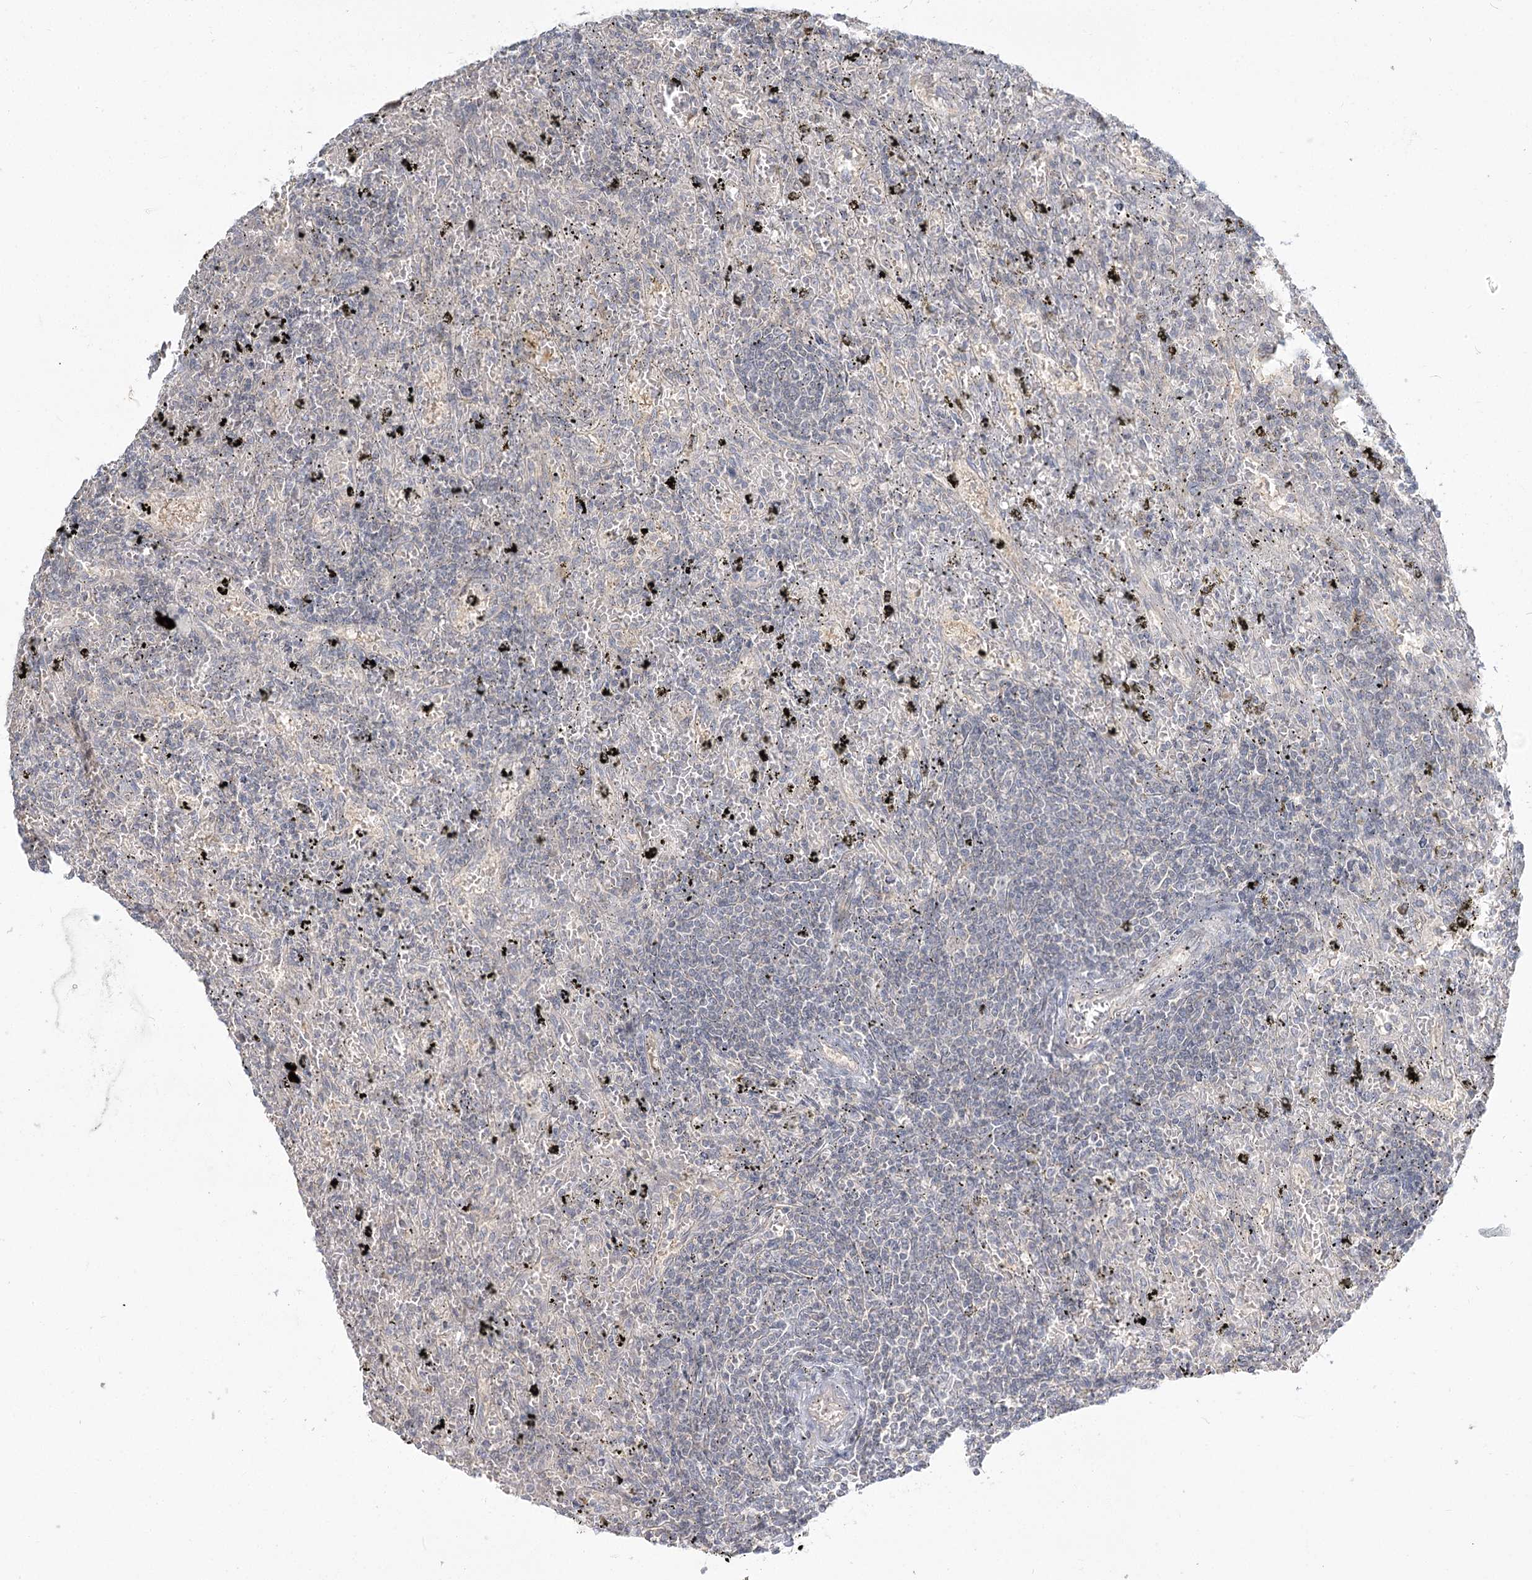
{"staining": {"intensity": "negative", "quantity": "none", "location": "none"}, "tissue": "lymphoma", "cell_type": "Tumor cells", "image_type": "cancer", "snomed": [{"axis": "morphology", "description": "Malignant lymphoma, non-Hodgkin's type, Low grade"}, {"axis": "topography", "description": "Spleen"}], "caption": "A photomicrograph of human low-grade malignant lymphoma, non-Hodgkin's type is negative for staining in tumor cells.", "gene": "GUCY2C", "patient": {"sex": "male", "age": 76}}